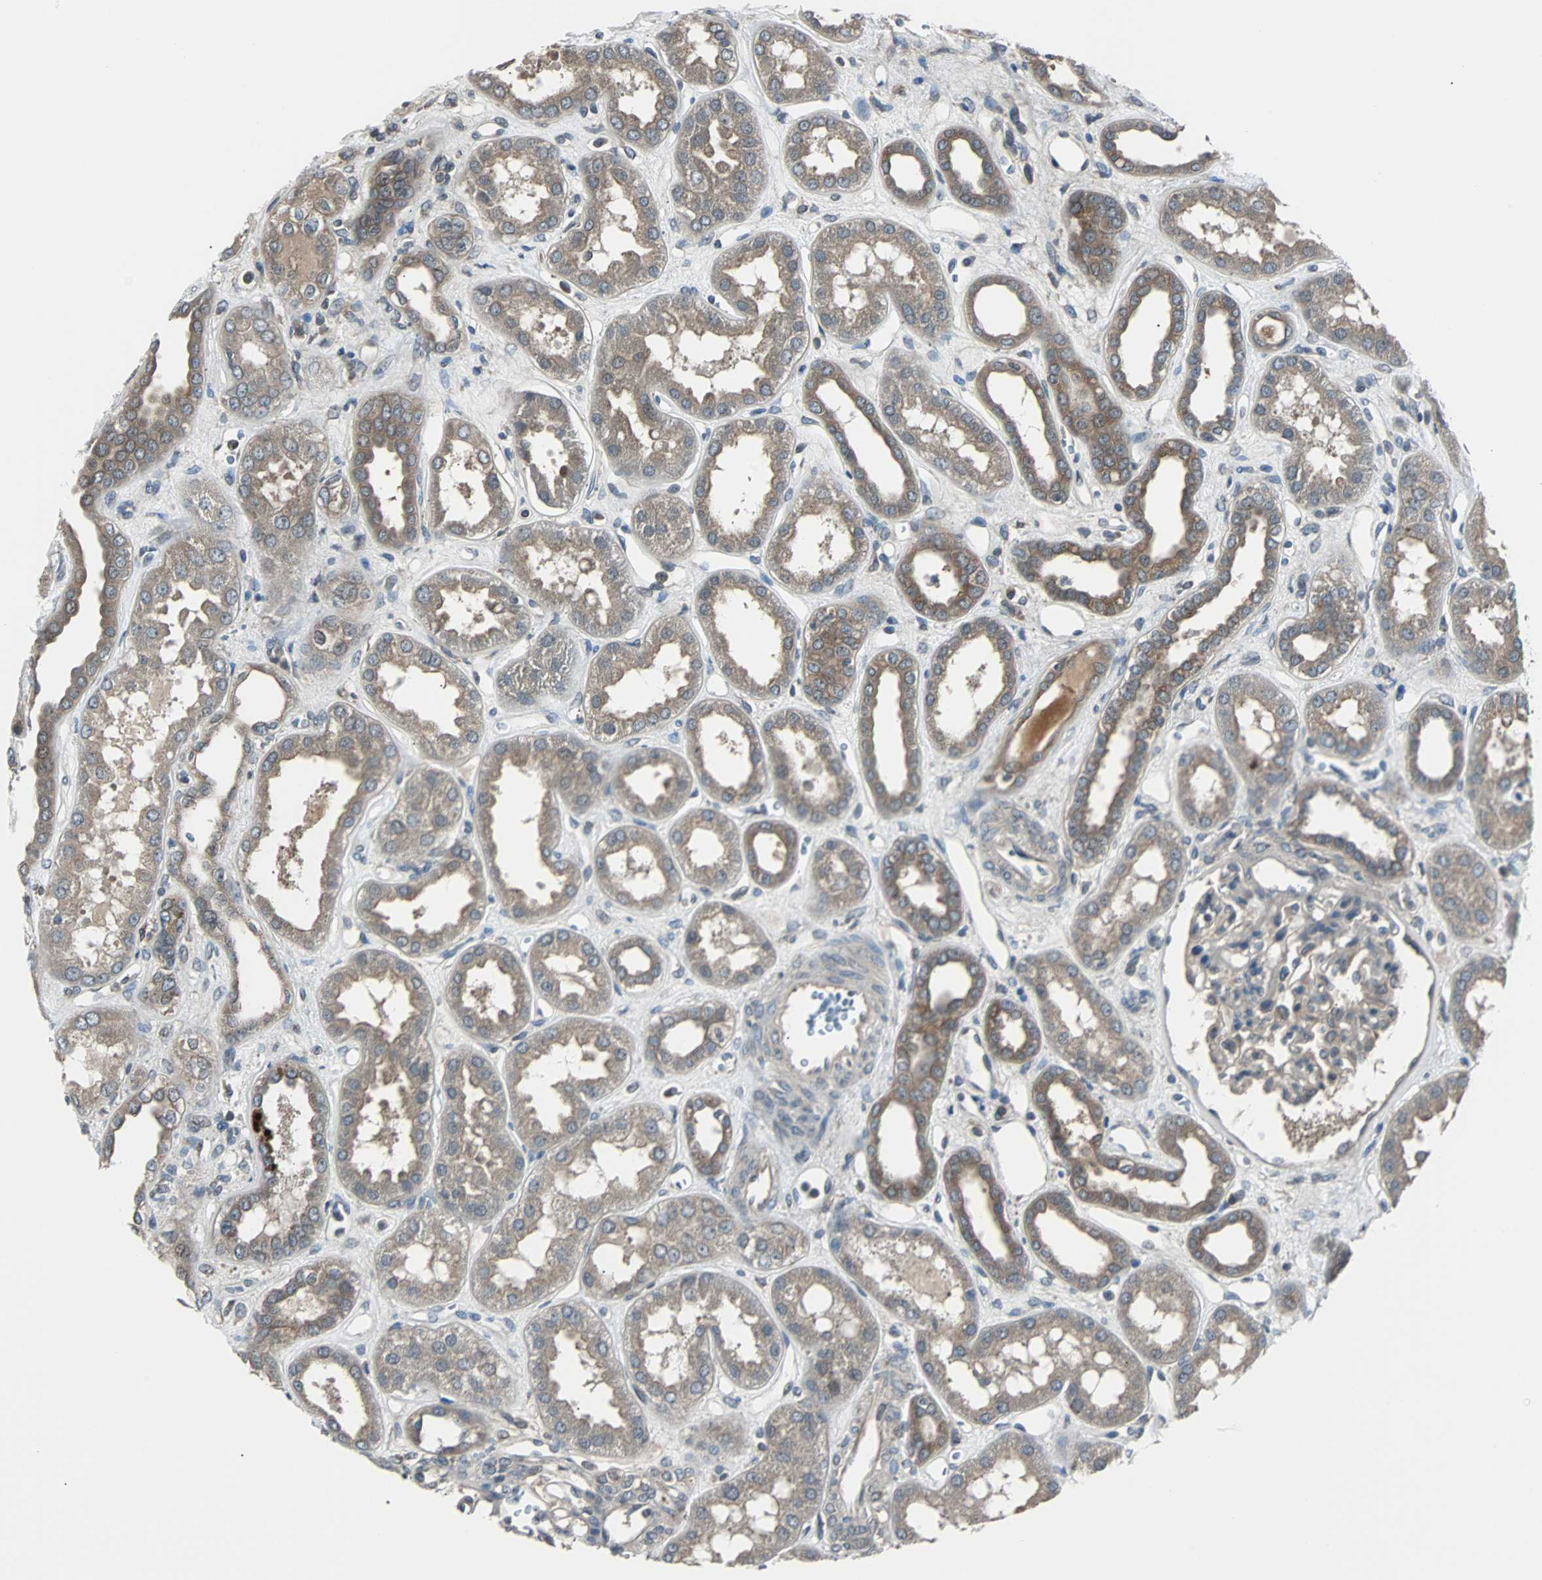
{"staining": {"intensity": "weak", "quantity": ">75%", "location": "cytoplasmic/membranous"}, "tissue": "kidney", "cell_type": "Cells in glomeruli", "image_type": "normal", "snomed": [{"axis": "morphology", "description": "Normal tissue, NOS"}, {"axis": "topography", "description": "Kidney"}], "caption": "Weak cytoplasmic/membranous positivity is seen in approximately >75% of cells in glomeruli in normal kidney.", "gene": "ARF1", "patient": {"sex": "male", "age": 59}}